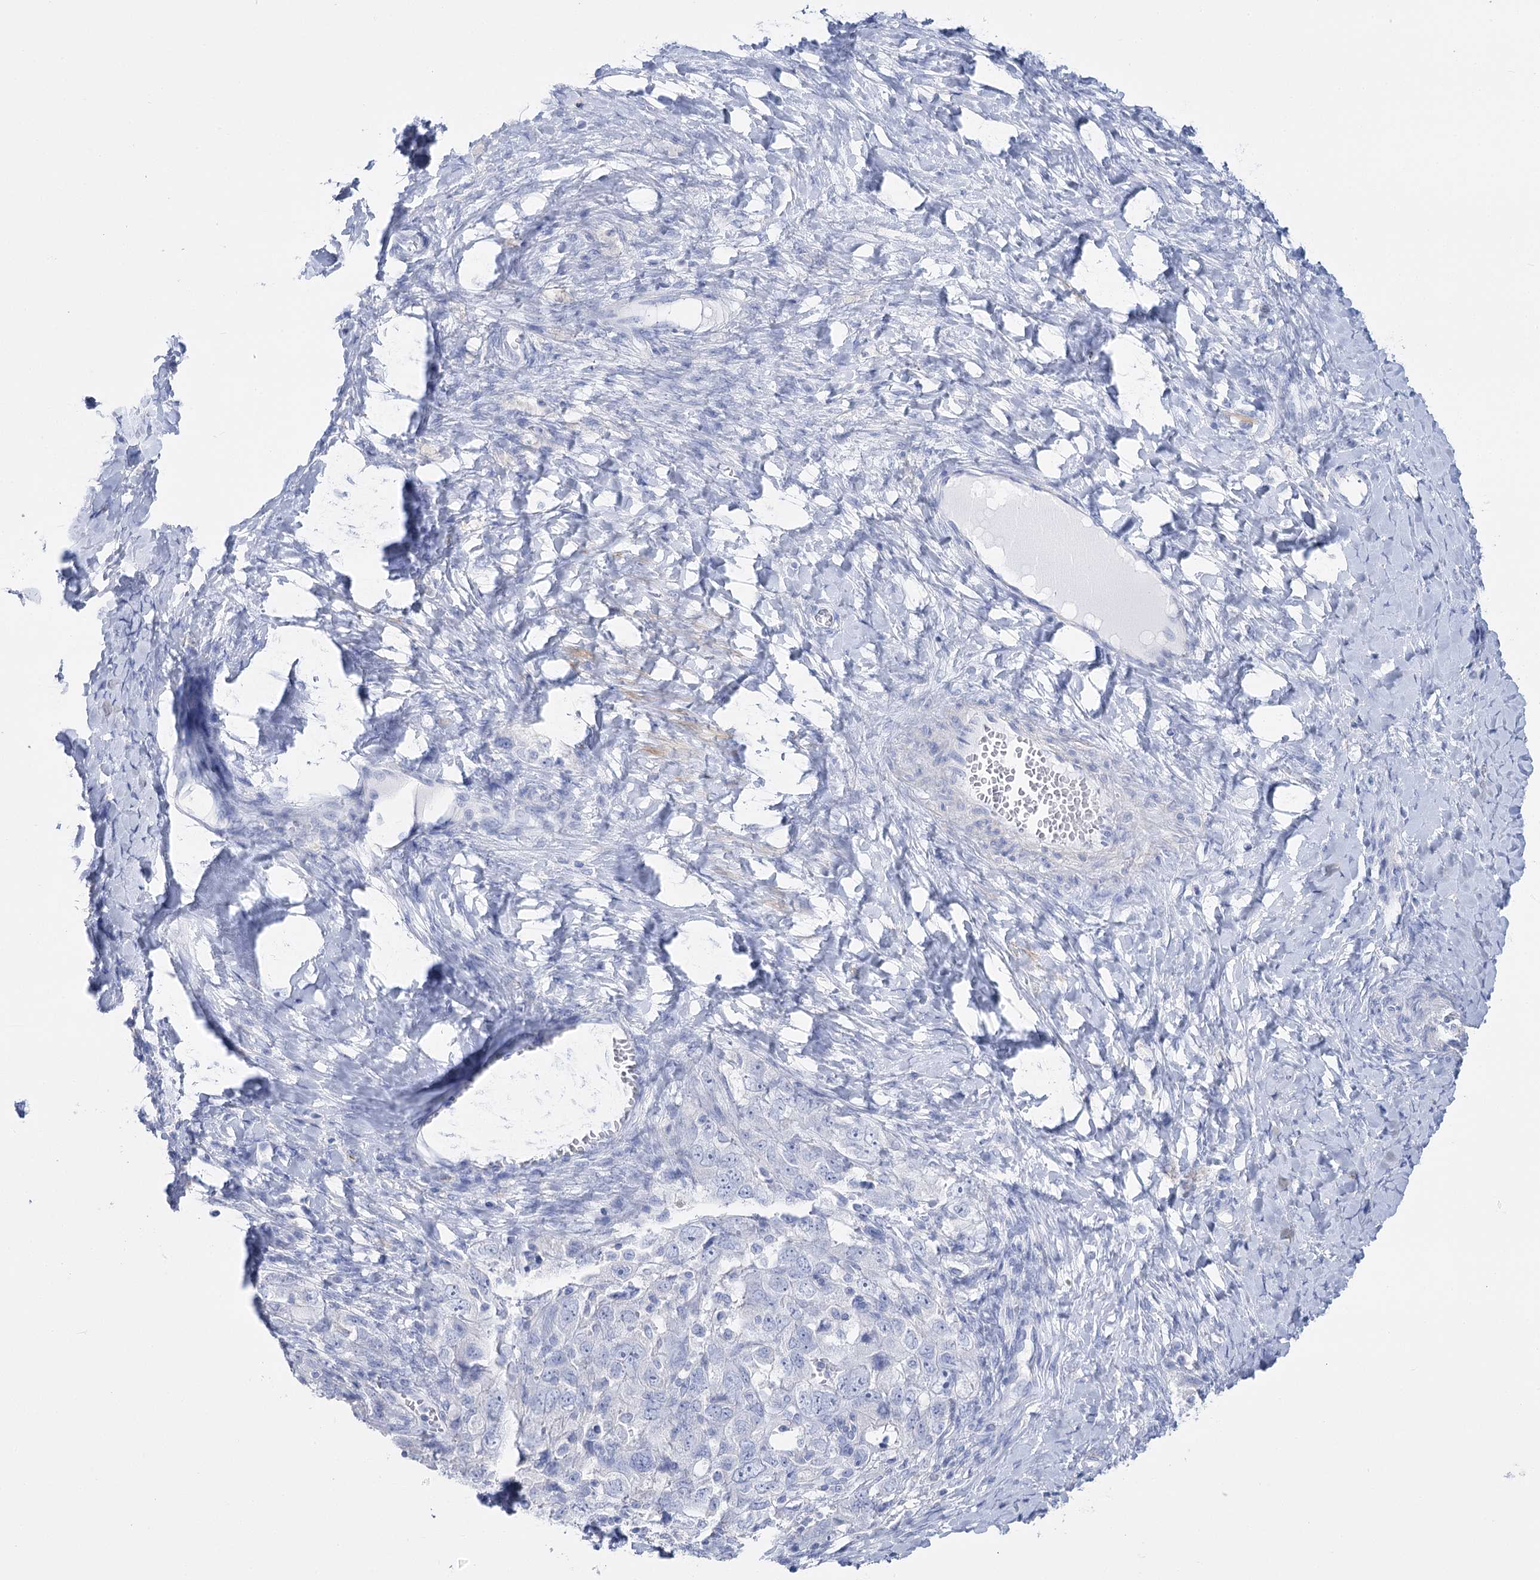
{"staining": {"intensity": "negative", "quantity": "none", "location": "none"}, "tissue": "ovarian cancer", "cell_type": "Tumor cells", "image_type": "cancer", "snomed": [{"axis": "morphology", "description": "Carcinoma, NOS"}, {"axis": "morphology", "description": "Cystadenocarcinoma, serous, NOS"}, {"axis": "topography", "description": "Ovary"}], "caption": "Immunohistochemistry (IHC) image of human ovarian serous cystadenocarcinoma stained for a protein (brown), which displays no expression in tumor cells. Nuclei are stained in blue.", "gene": "PCDHA1", "patient": {"sex": "female", "age": 69}}